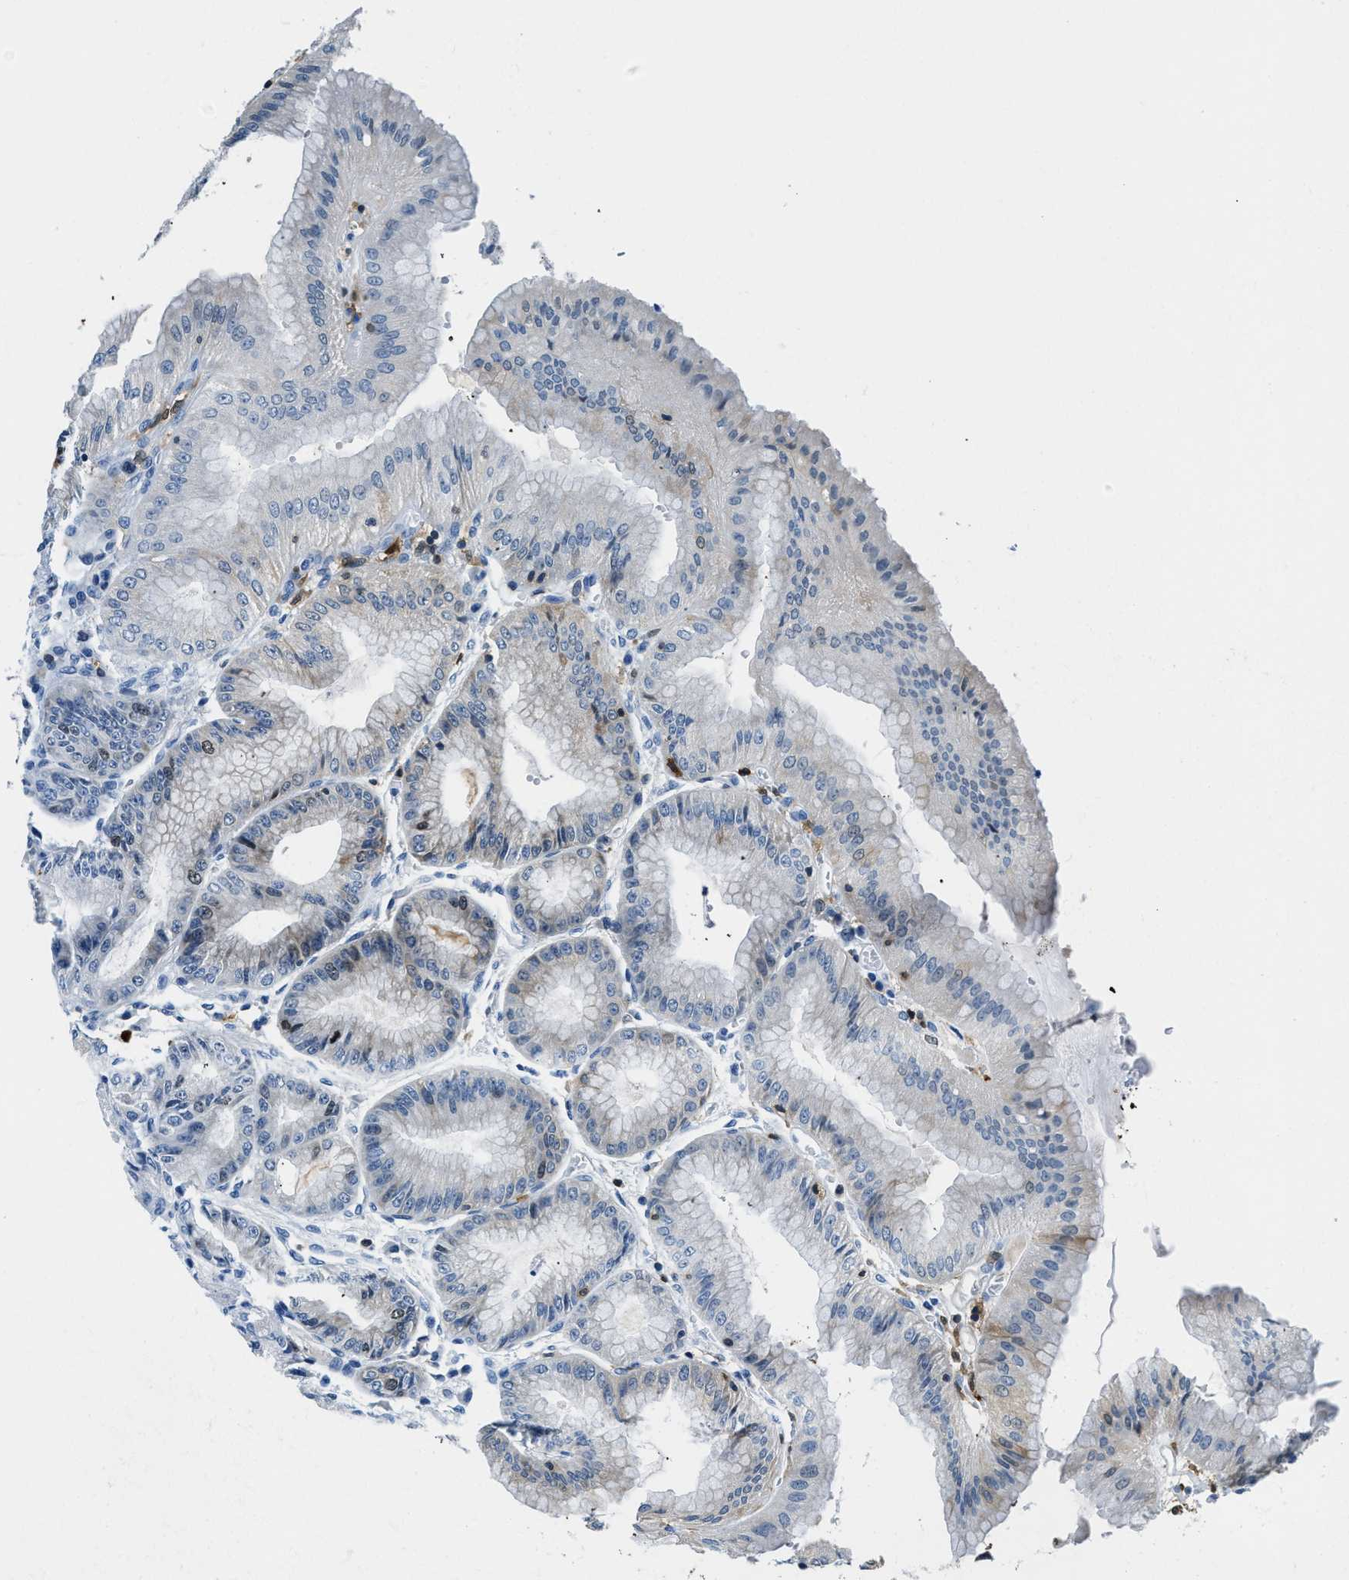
{"staining": {"intensity": "weak", "quantity": "<25%", "location": "cytoplasmic/membranous"}, "tissue": "stomach", "cell_type": "Glandular cells", "image_type": "normal", "snomed": [{"axis": "morphology", "description": "Normal tissue, NOS"}, {"axis": "topography", "description": "Stomach, lower"}], "caption": "IHC histopathology image of normal stomach: human stomach stained with DAB (3,3'-diaminobenzidine) displays no significant protein positivity in glandular cells. Nuclei are stained in blue.", "gene": "CAPG", "patient": {"sex": "male", "age": 71}}